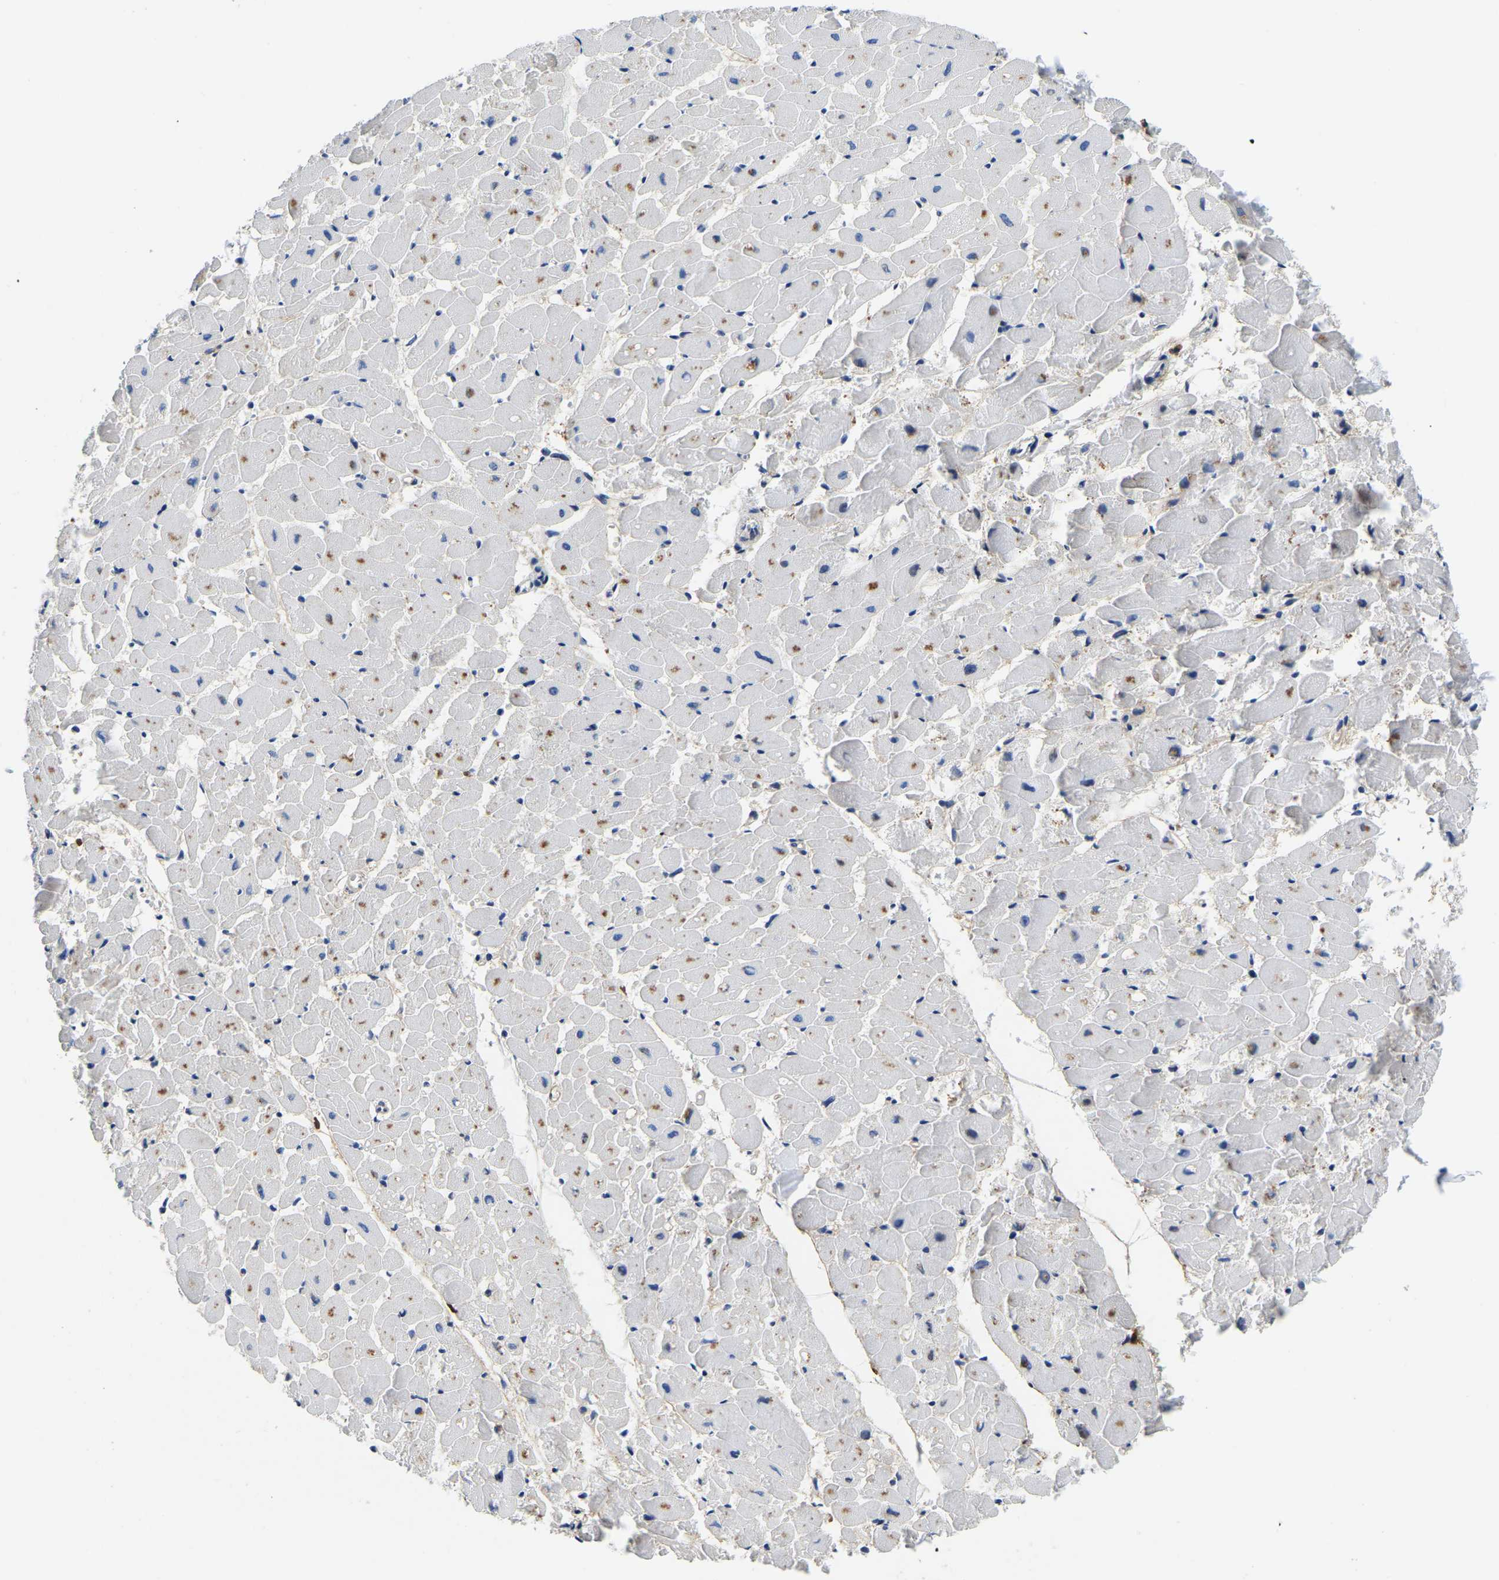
{"staining": {"intensity": "moderate", "quantity": "25%-75%", "location": "cytoplasmic/membranous"}, "tissue": "heart muscle", "cell_type": "Cardiomyocytes", "image_type": "normal", "snomed": [{"axis": "morphology", "description": "Normal tissue, NOS"}, {"axis": "topography", "description": "Heart"}], "caption": "There is medium levels of moderate cytoplasmic/membranous positivity in cardiomyocytes of benign heart muscle, as demonstrated by immunohistochemical staining (brown color).", "gene": "ITGA2", "patient": {"sex": "female", "age": 19}}